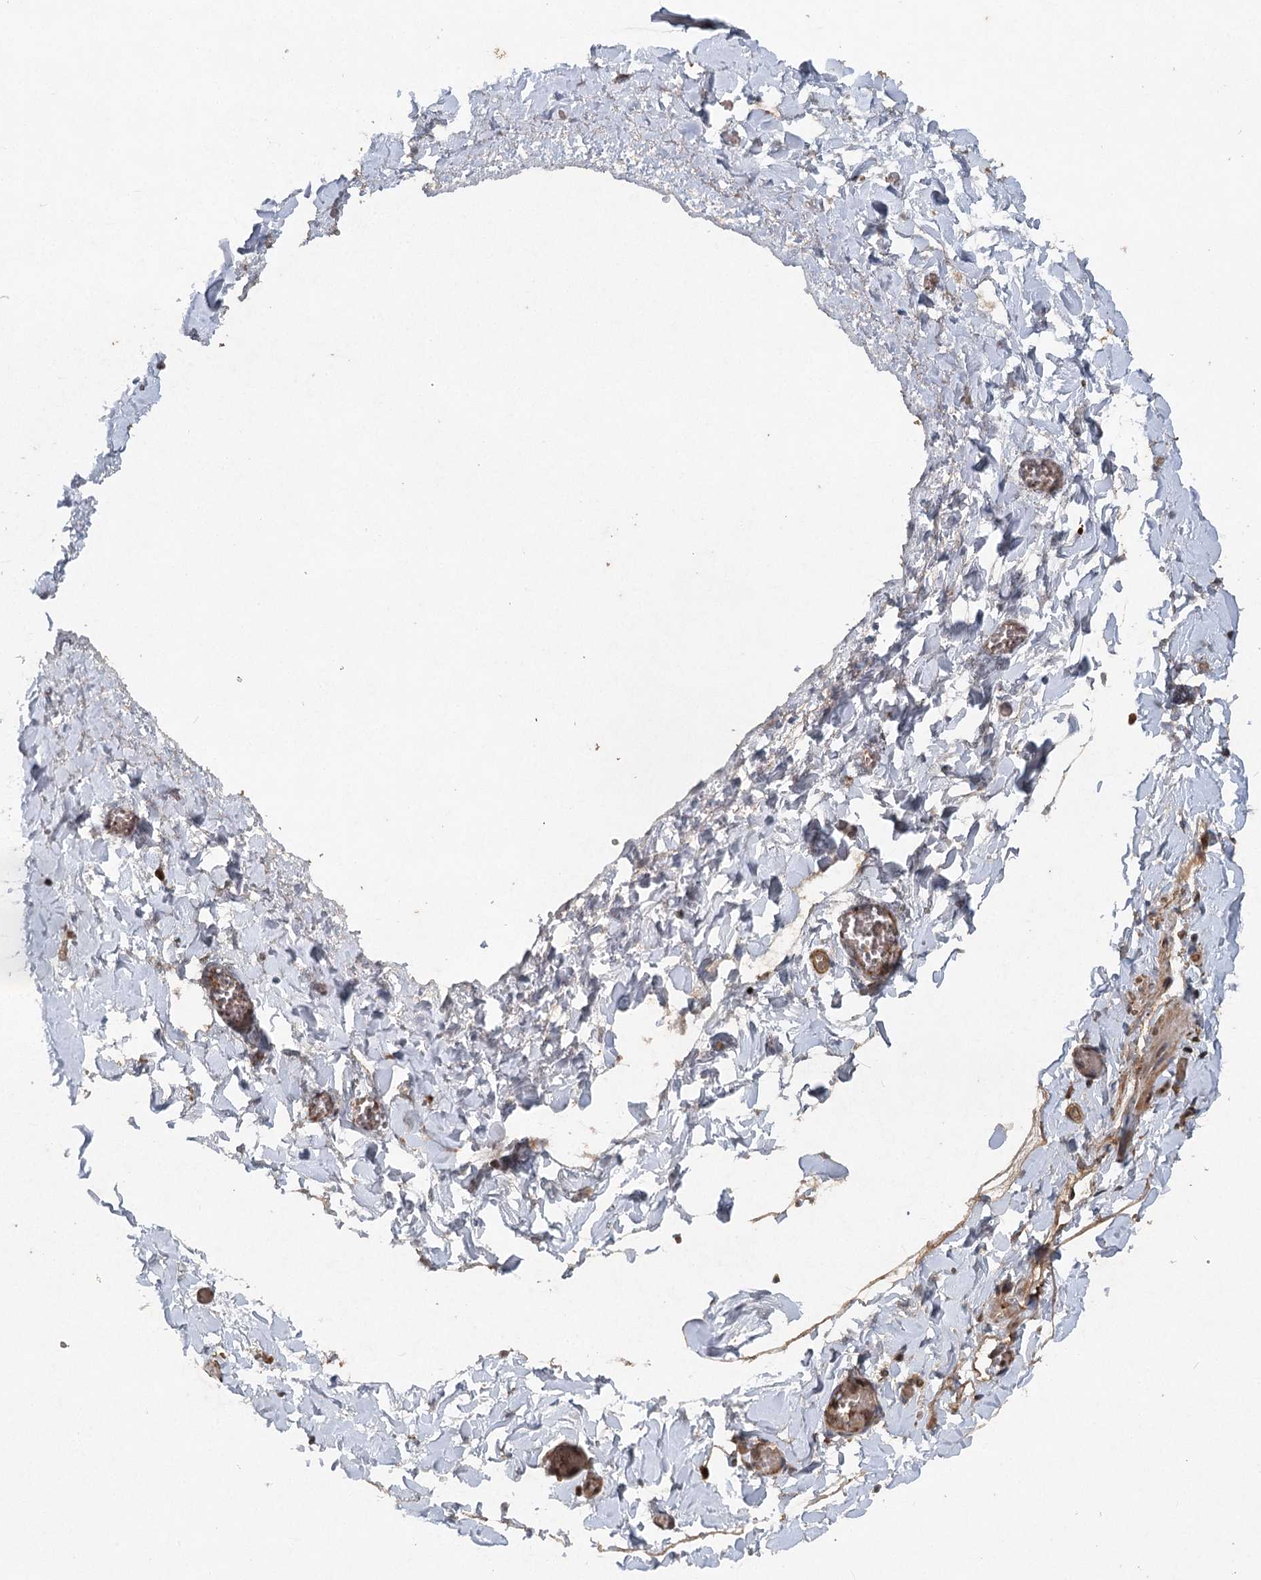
{"staining": {"intensity": "moderate", "quantity": ">75%", "location": "cytoplasmic/membranous"}, "tissue": "soft tissue", "cell_type": "Fibroblasts", "image_type": "normal", "snomed": [{"axis": "morphology", "description": "Normal tissue, NOS"}, {"axis": "topography", "description": "Gallbladder"}, {"axis": "topography", "description": "Peripheral nerve tissue"}], "caption": "A medium amount of moderate cytoplasmic/membranous positivity is identified in approximately >75% of fibroblasts in unremarkable soft tissue. (DAB IHC, brown staining for protein, blue staining for nuclei).", "gene": "INSIG2", "patient": {"sex": "male", "age": 38}}